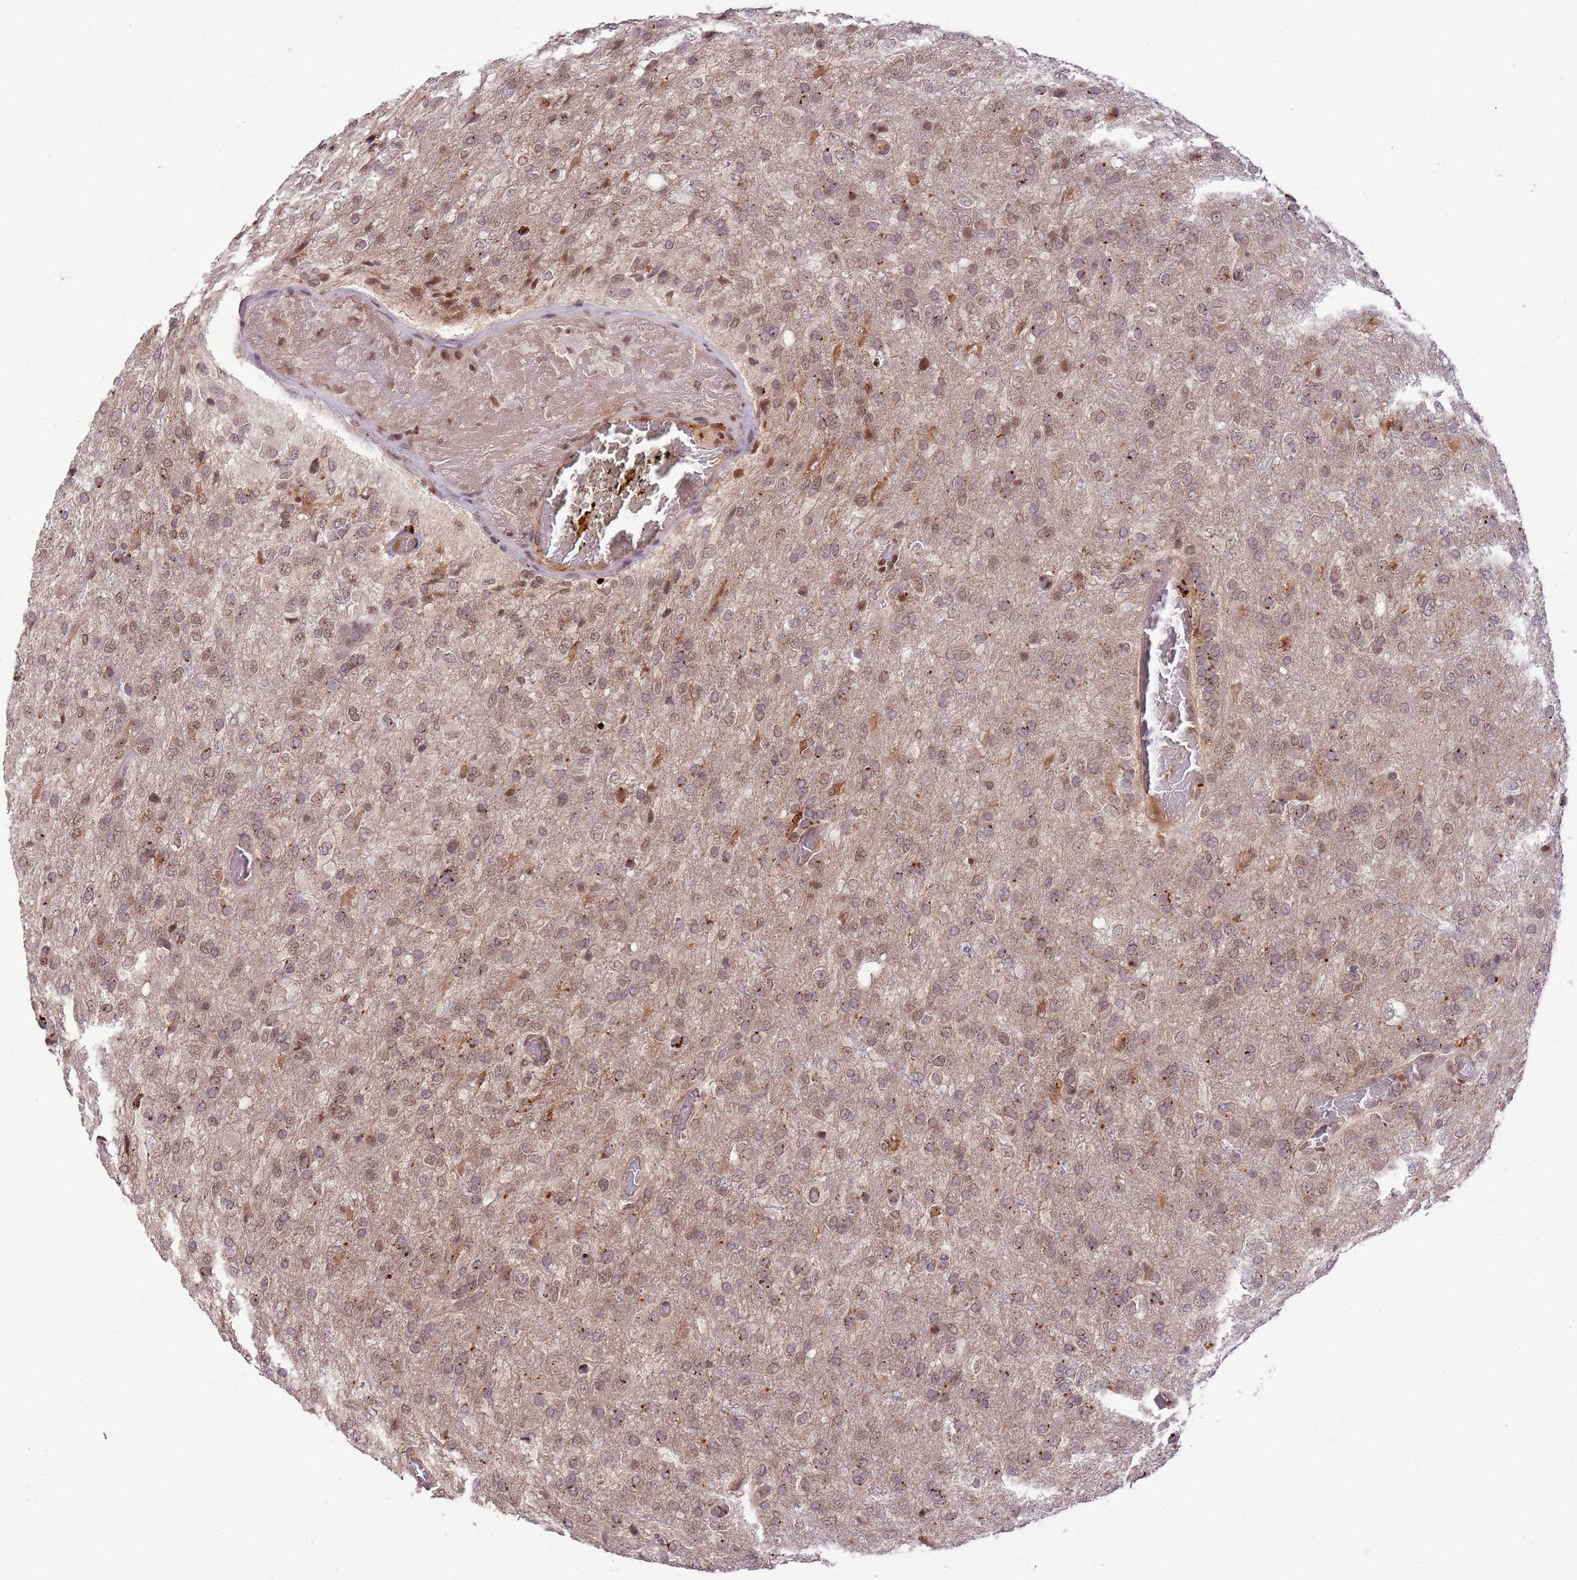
{"staining": {"intensity": "moderate", "quantity": "<25%", "location": "cytoplasmic/membranous"}, "tissue": "glioma", "cell_type": "Tumor cells", "image_type": "cancer", "snomed": [{"axis": "morphology", "description": "Glioma, malignant, High grade"}, {"axis": "topography", "description": "Brain"}], "caption": "High-magnification brightfield microscopy of glioma stained with DAB (brown) and counterstained with hematoxylin (blue). tumor cells exhibit moderate cytoplasmic/membranous positivity is identified in approximately<25% of cells. Using DAB (brown) and hematoxylin (blue) stains, captured at high magnification using brightfield microscopy.", "gene": "SAMSN1", "patient": {"sex": "female", "age": 74}}